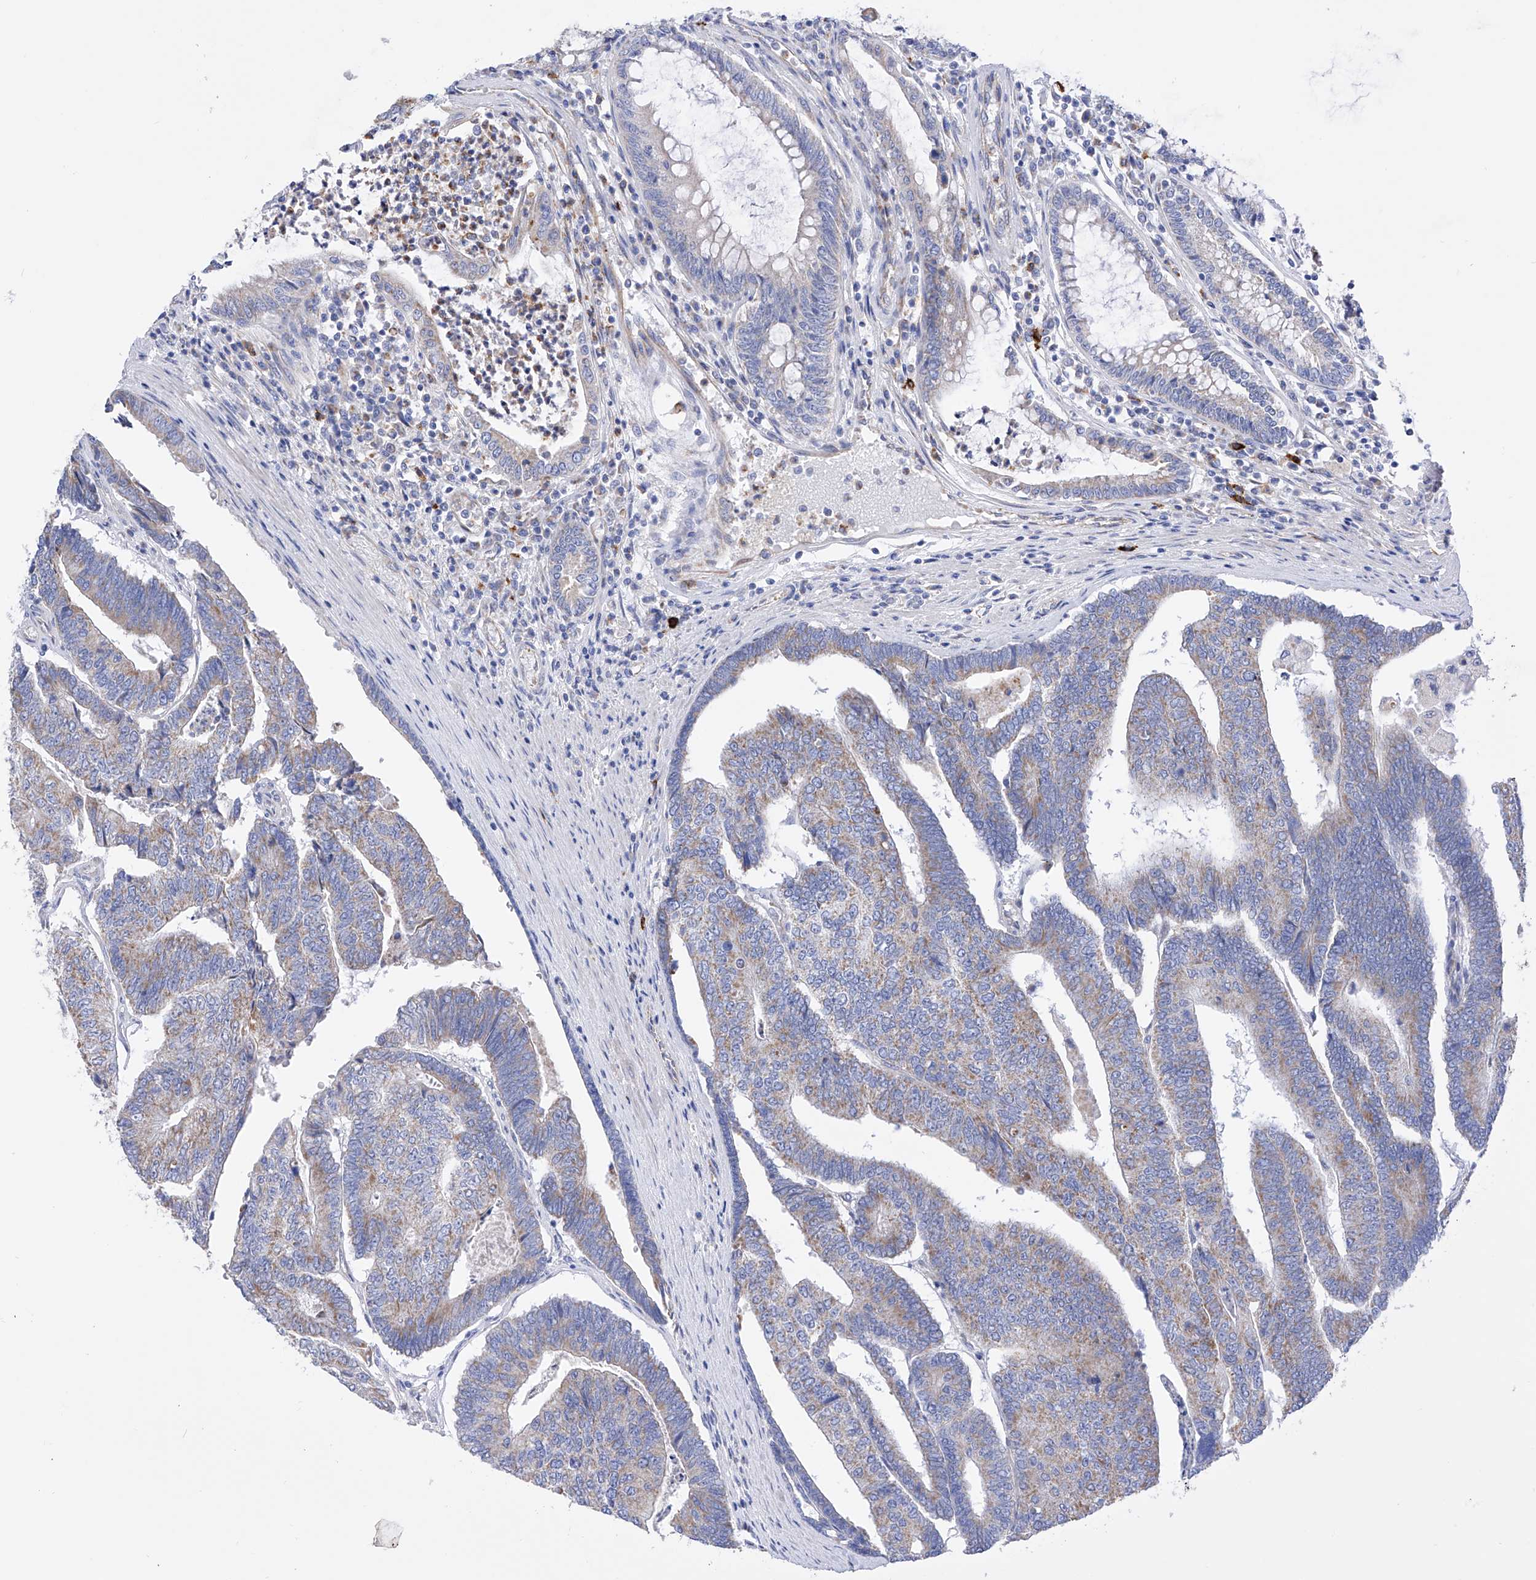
{"staining": {"intensity": "moderate", "quantity": ">75%", "location": "cytoplasmic/membranous"}, "tissue": "colorectal cancer", "cell_type": "Tumor cells", "image_type": "cancer", "snomed": [{"axis": "morphology", "description": "Adenocarcinoma, NOS"}, {"axis": "topography", "description": "Colon"}], "caption": "Protein staining displays moderate cytoplasmic/membranous expression in approximately >75% of tumor cells in colorectal cancer (adenocarcinoma).", "gene": "FLG", "patient": {"sex": "female", "age": 67}}